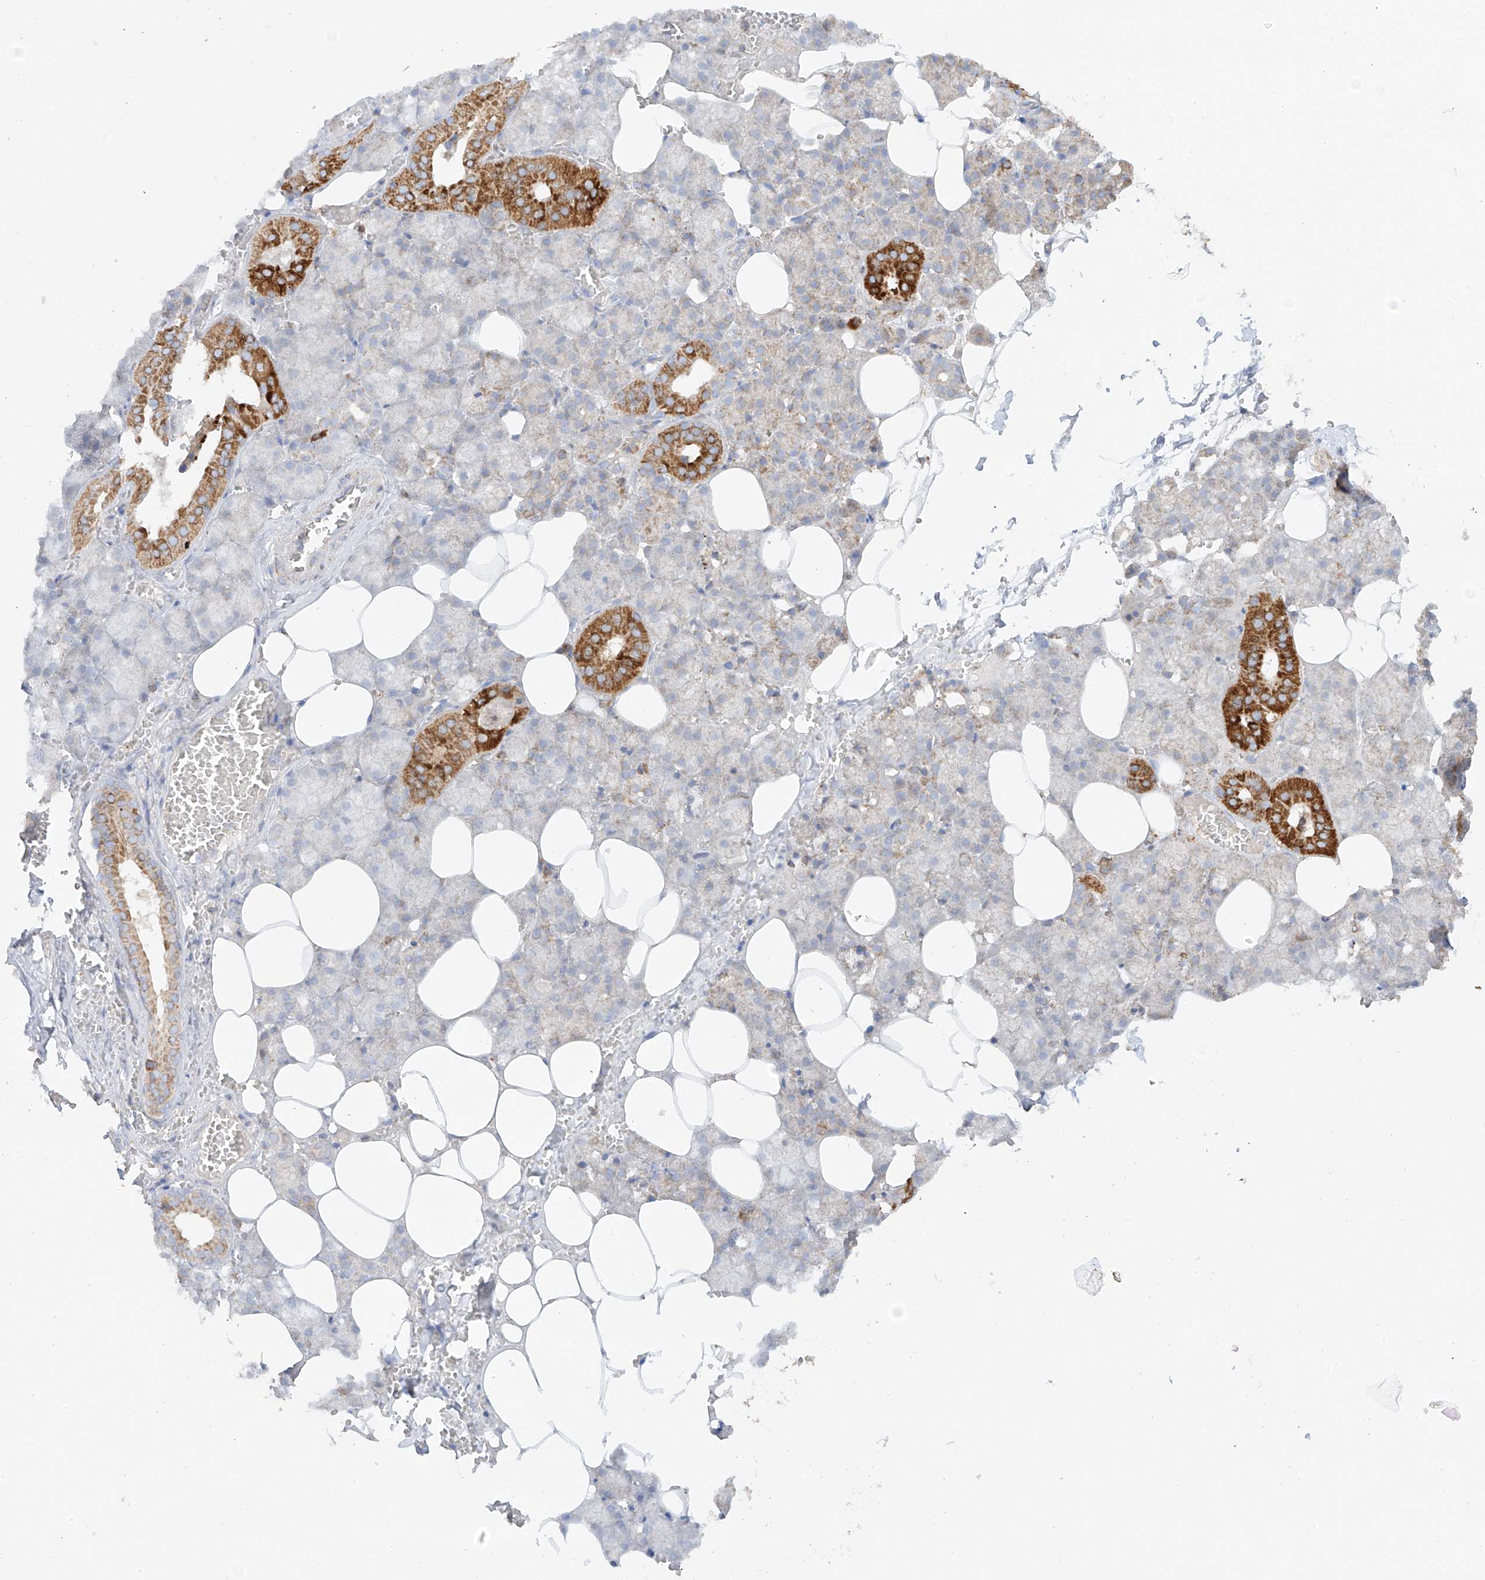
{"staining": {"intensity": "strong", "quantity": "<25%", "location": "cytoplasmic/membranous"}, "tissue": "salivary gland", "cell_type": "Glandular cells", "image_type": "normal", "snomed": [{"axis": "morphology", "description": "Normal tissue, NOS"}, {"axis": "topography", "description": "Salivary gland"}], "caption": "Approximately <25% of glandular cells in normal salivary gland show strong cytoplasmic/membranous protein positivity as visualized by brown immunohistochemical staining.", "gene": "COLGALT2", "patient": {"sex": "male", "age": 62}}